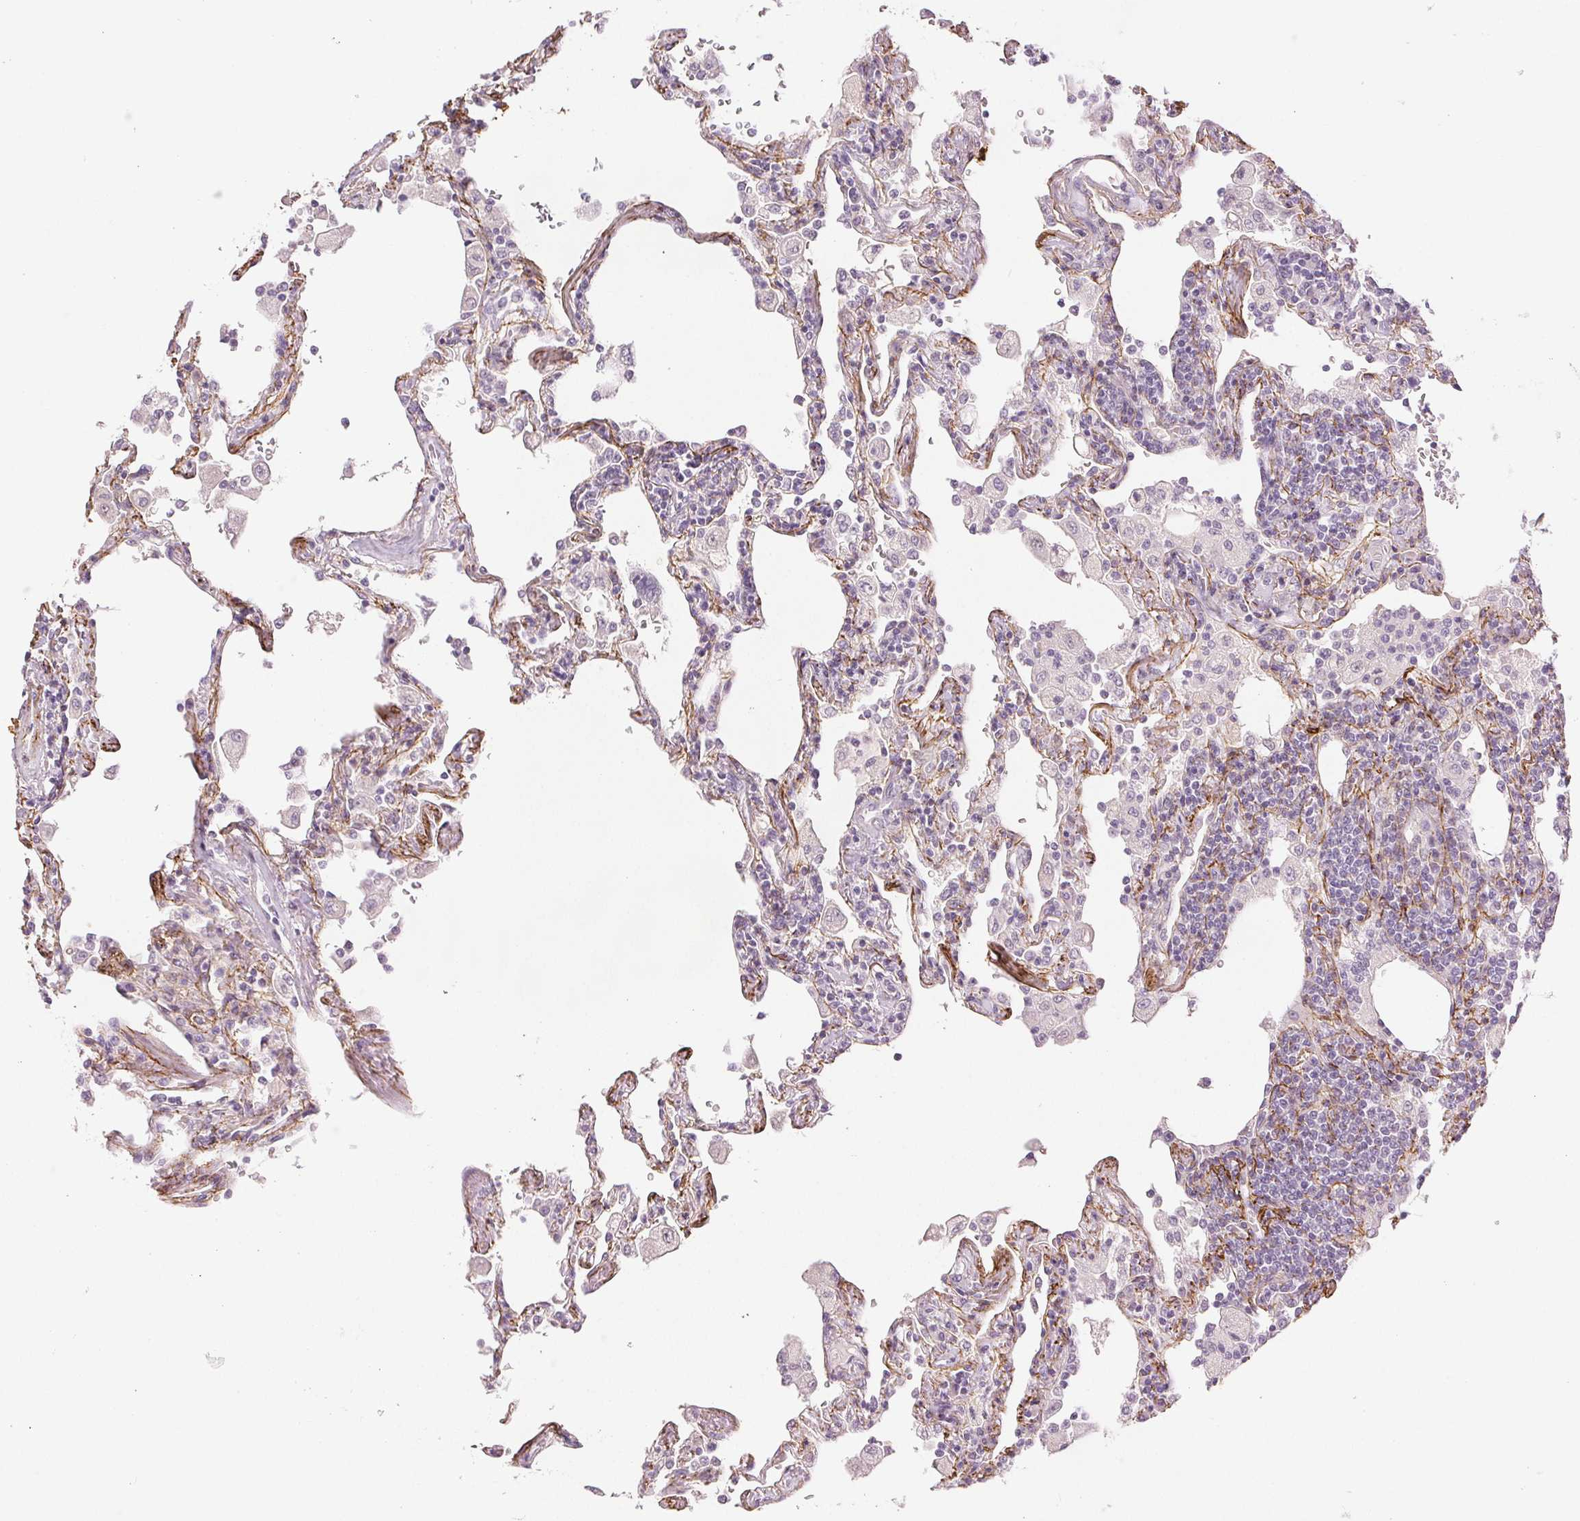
{"staining": {"intensity": "negative", "quantity": "none", "location": "none"}, "tissue": "lymphoma", "cell_type": "Tumor cells", "image_type": "cancer", "snomed": [{"axis": "morphology", "description": "Malignant lymphoma, non-Hodgkin's type, Low grade"}, {"axis": "topography", "description": "Lung"}], "caption": "Malignant lymphoma, non-Hodgkin's type (low-grade) stained for a protein using IHC shows no expression tumor cells.", "gene": "FBN1", "patient": {"sex": "female", "age": 71}}